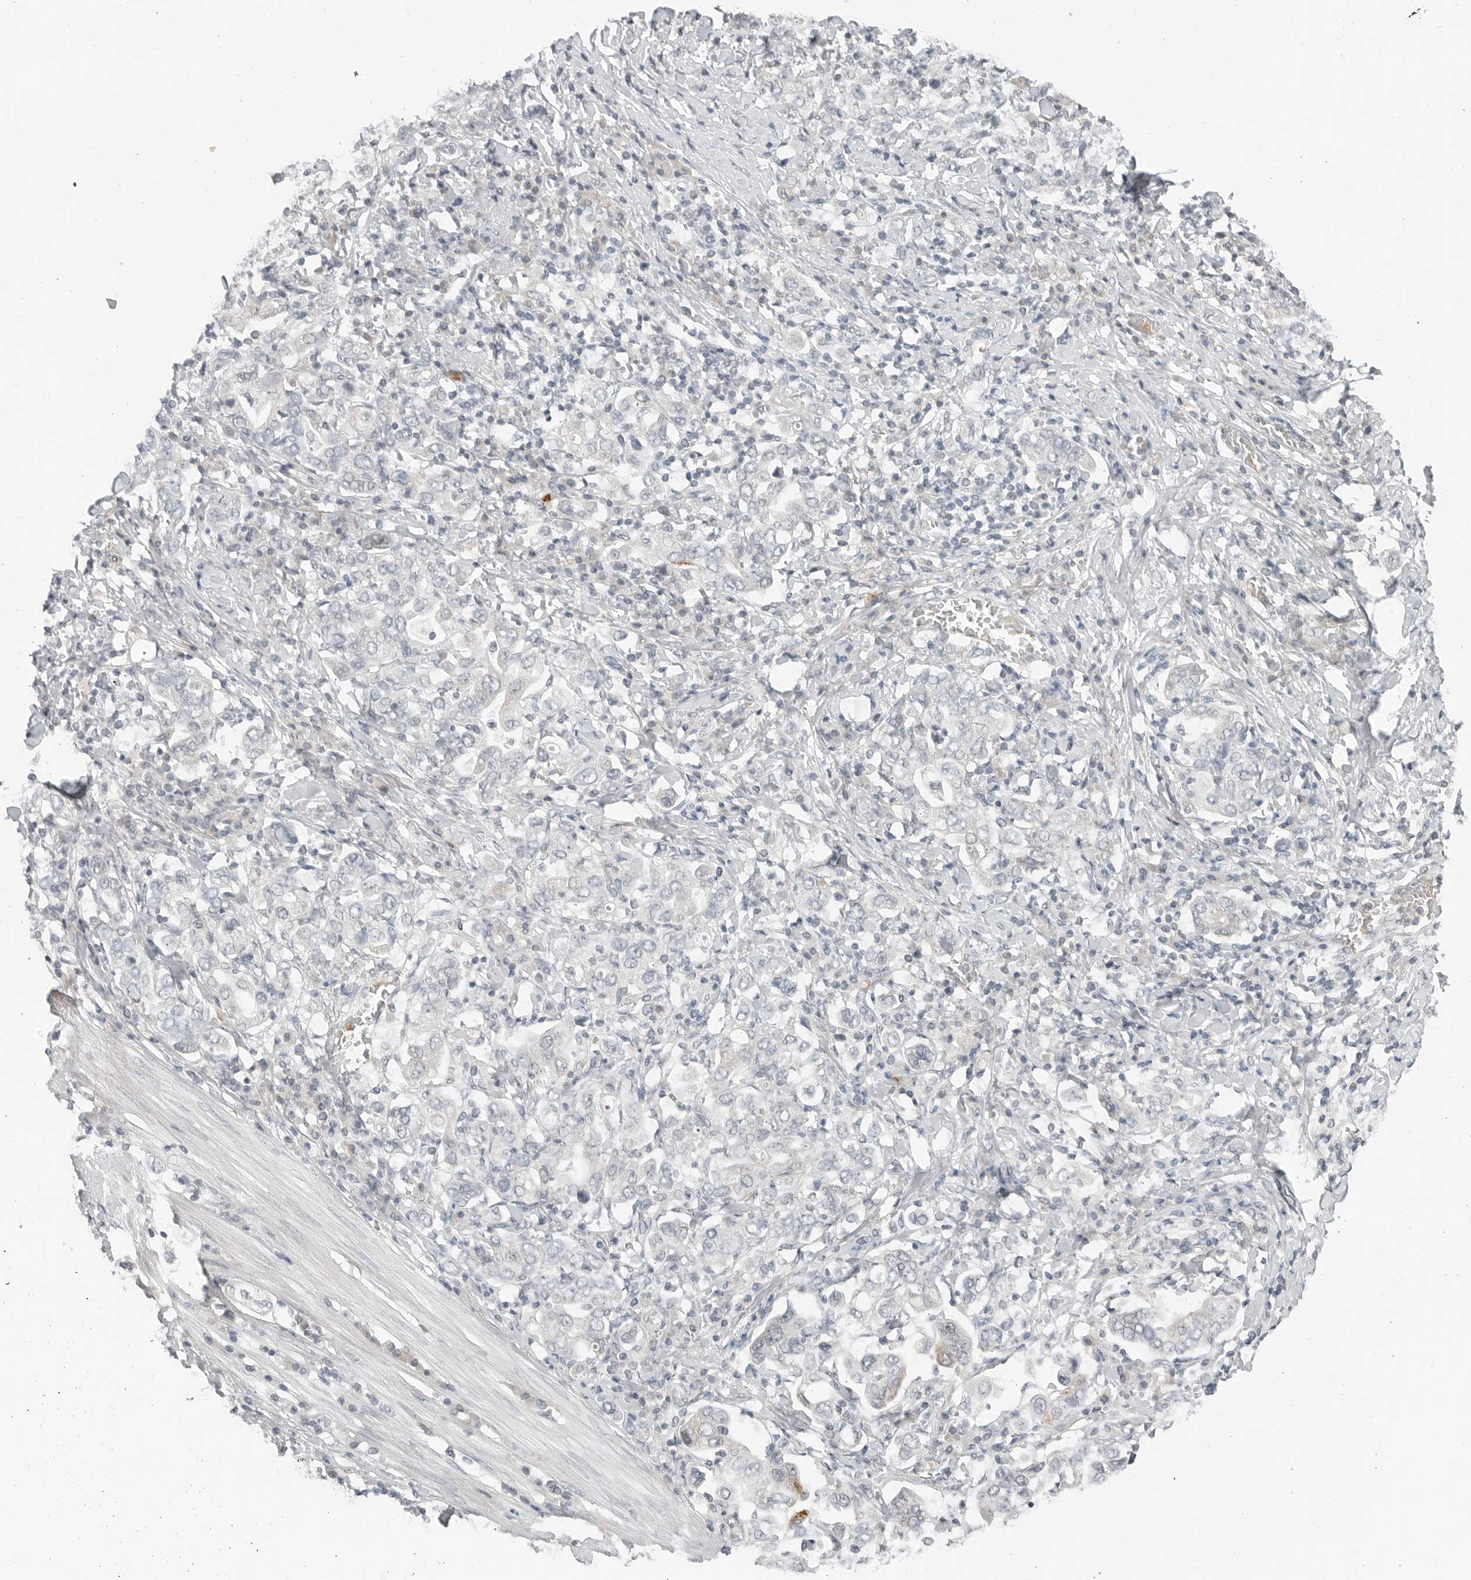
{"staining": {"intensity": "negative", "quantity": "none", "location": "none"}, "tissue": "stomach cancer", "cell_type": "Tumor cells", "image_type": "cancer", "snomed": [{"axis": "morphology", "description": "Adenocarcinoma, NOS"}, {"axis": "topography", "description": "Stomach, upper"}], "caption": "There is no significant staining in tumor cells of adenocarcinoma (stomach).", "gene": "FCRLB", "patient": {"sex": "male", "age": 62}}